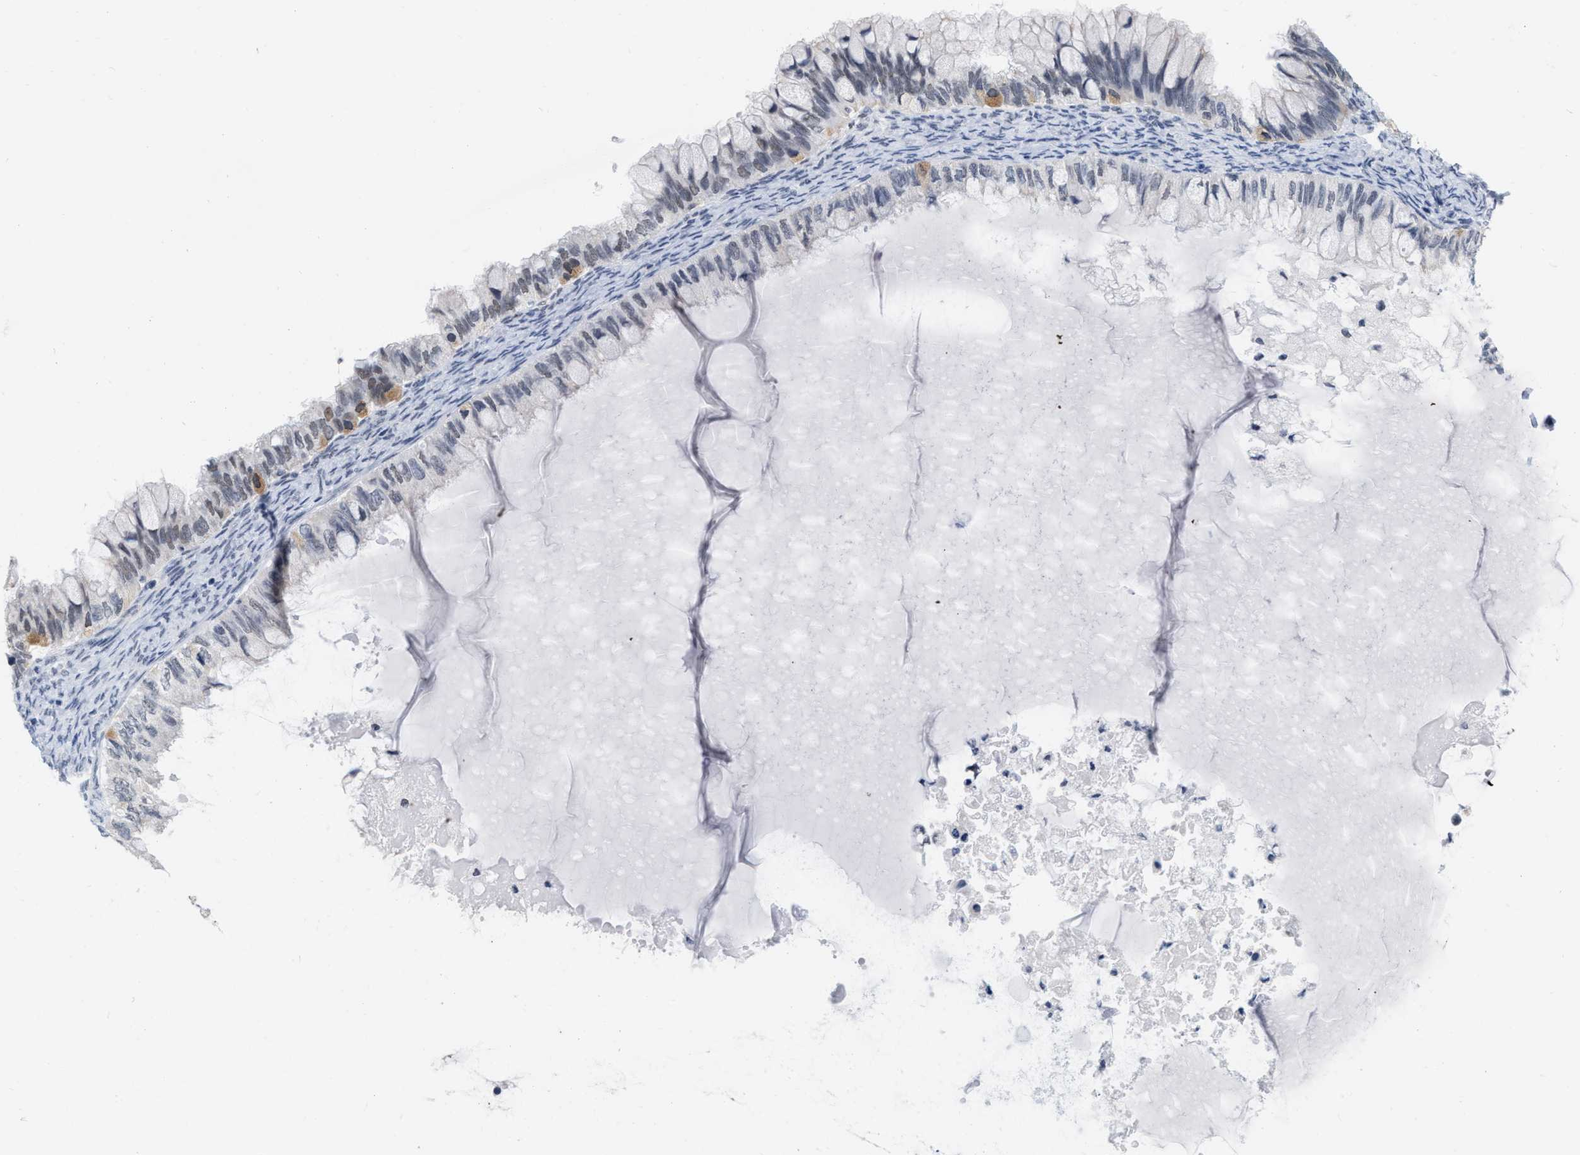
{"staining": {"intensity": "moderate", "quantity": "<25%", "location": "cytoplasmic/membranous"}, "tissue": "ovarian cancer", "cell_type": "Tumor cells", "image_type": "cancer", "snomed": [{"axis": "morphology", "description": "Cystadenocarcinoma, mucinous, NOS"}, {"axis": "topography", "description": "Ovary"}], "caption": "Ovarian cancer (mucinous cystadenocarcinoma) tissue demonstrates moderate cytoplasmic/membranous positivity in approximately <25% of tumor cells, visualized by immunohistochemistry.", "gene": "XIRP1", "patient": {"sex": "female", "age": 80}}